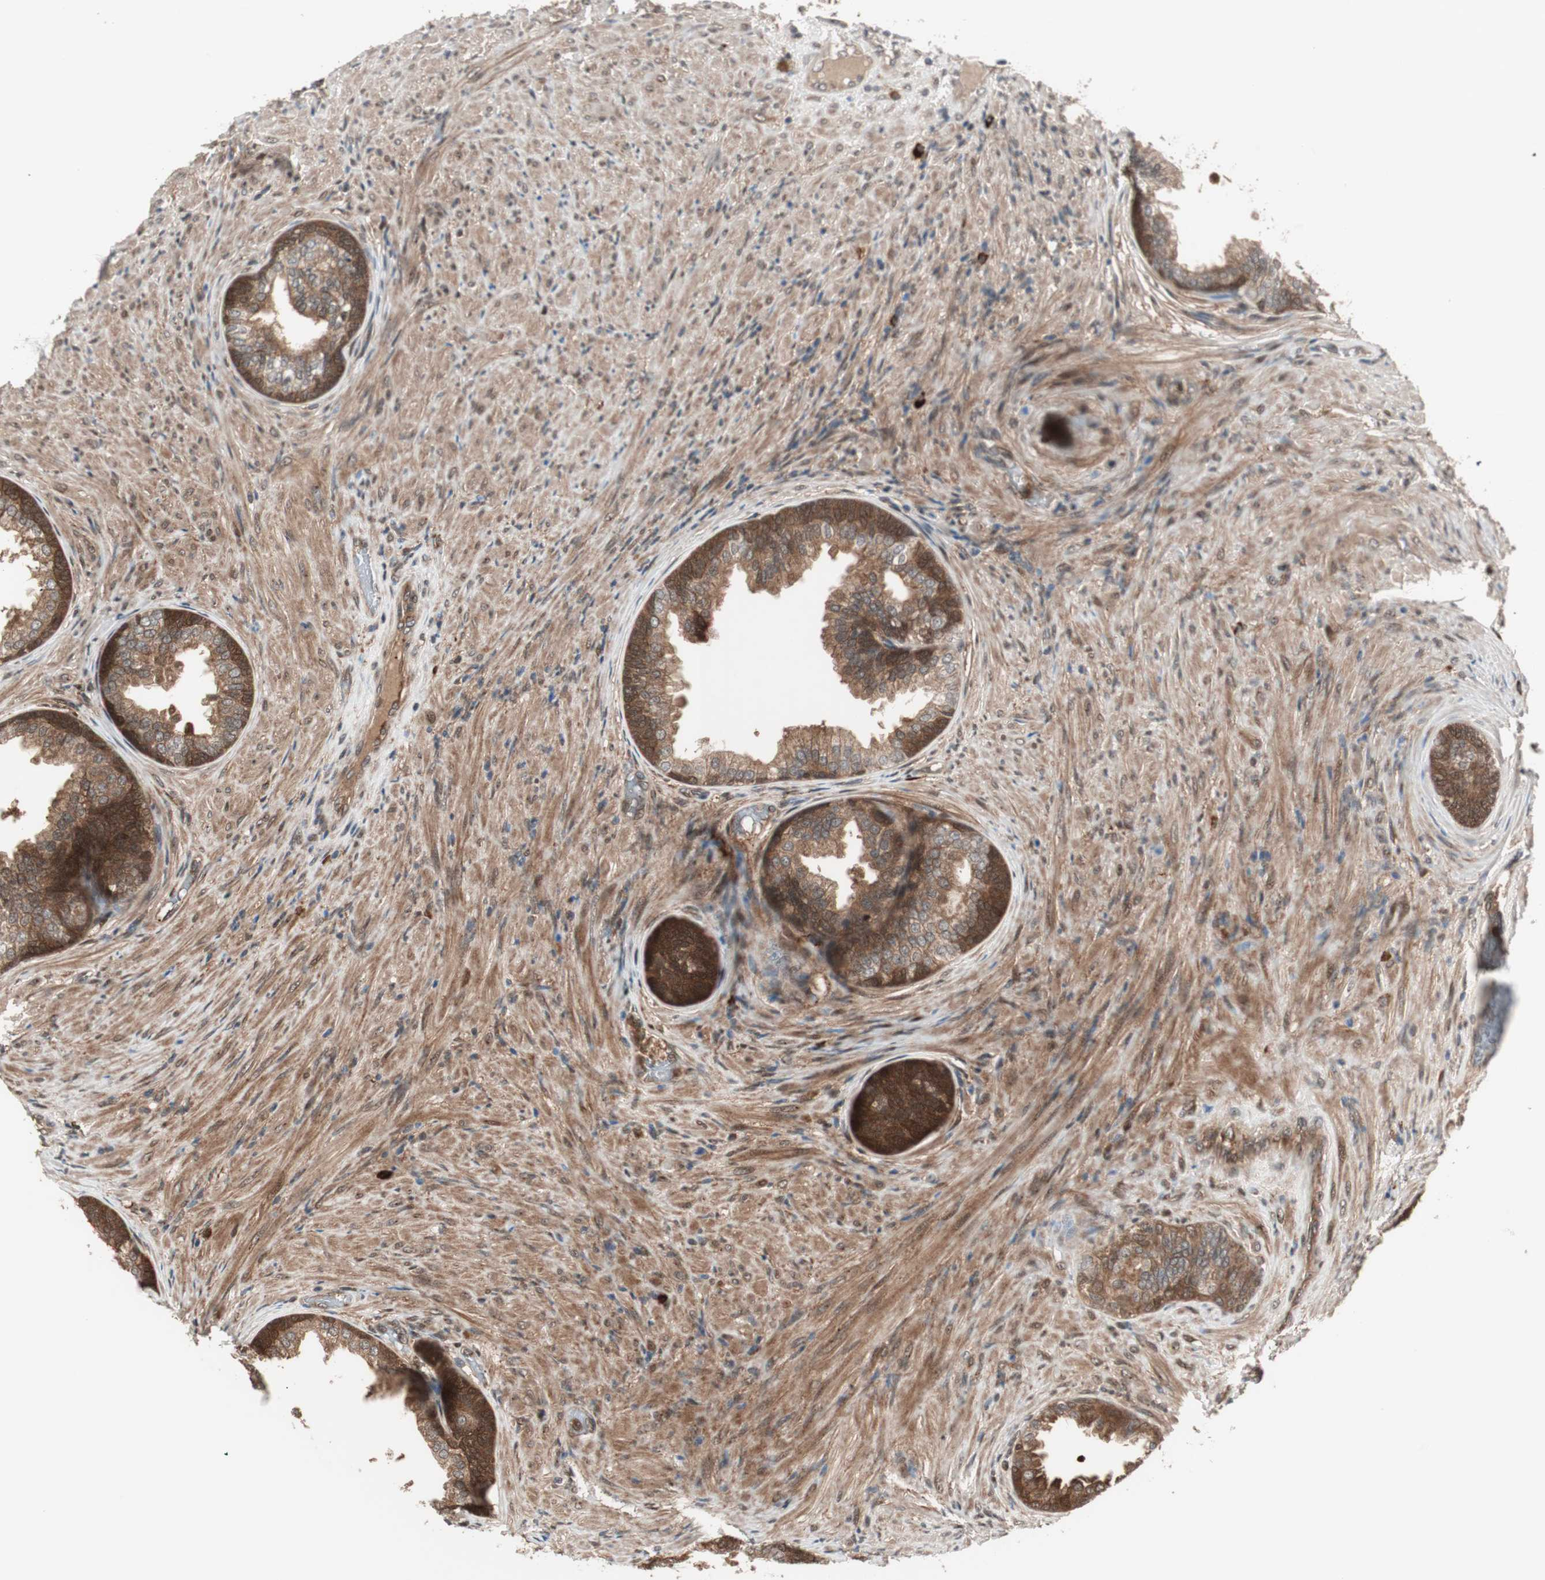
{"staining": {"intensity": "strong", "quantity": ">75%", "location": "cytoplasmic/membranous"}, "tissue": "prostate", "cell_type": "Glandular cells", "image_type": "normal", "snomed": [{"axis": "morphology", "description": "Normal tissue, NOS"}, {"axis": "topography", "description": "Prostate"}], "caption": "Immunohistochemical staining of benign human prostate demonstrates high levels of strong cytoplasmic/membranous expression in about >75% of glandular cells.", "gene": "PRKG2", "patient": {"sex": "male", "age": 76}}